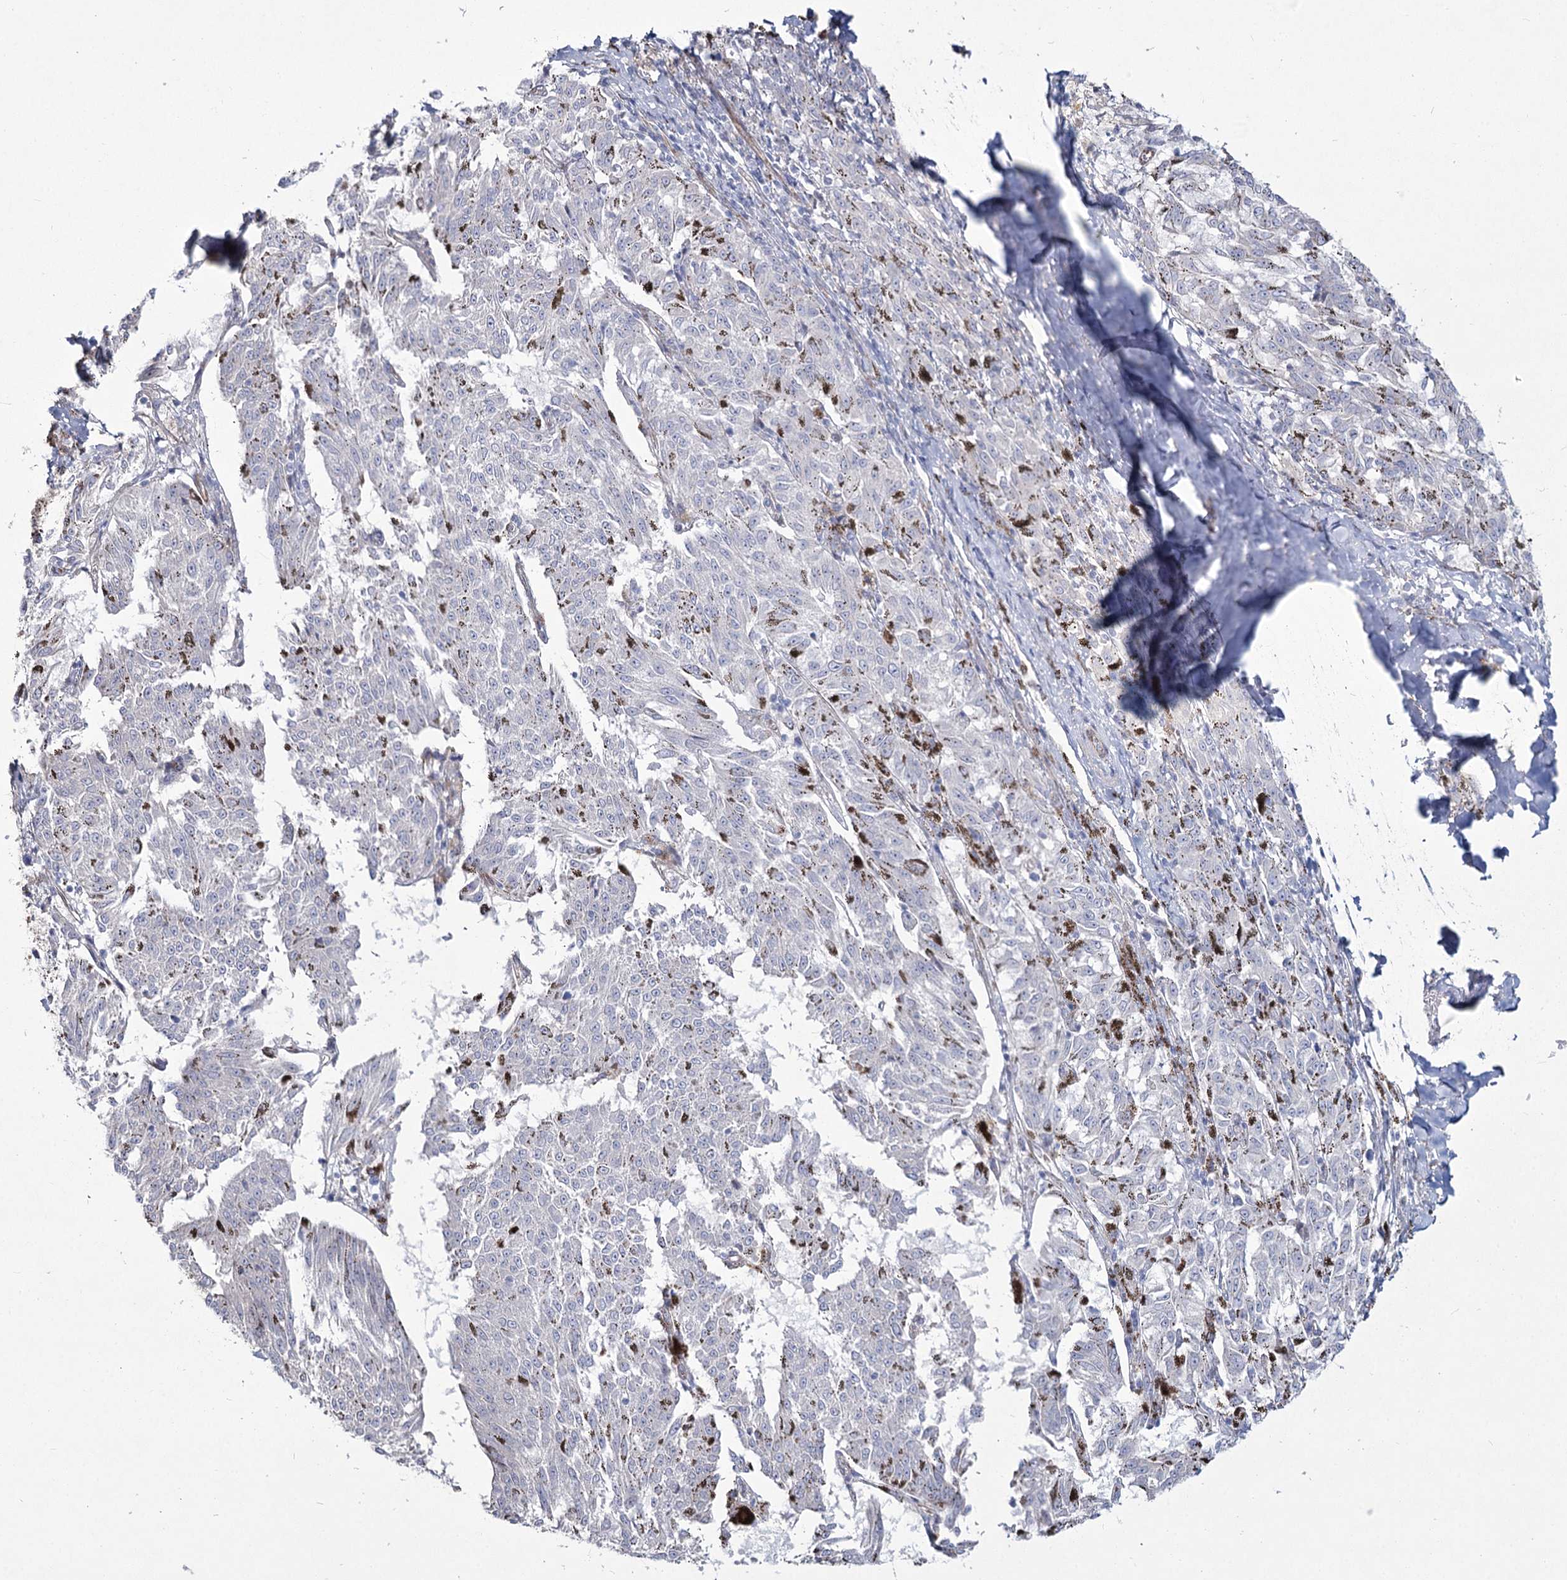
{"staining": {"intensity": "negative", "quantity": "none", "location": "none"}, "tissue": "melanoma", "cell_type": "Tumor cells", "image_type": "cancer", "snomed": [{"axis": "morphology", "description": "Malignant melanoma, NOS"}, {"axis": "topography", "description": "Skin"}], "caption": "The immunohistochemistry (IHC) image has no significant staining in tumor cells of malignant melanoma tissue. (Brightfield microscopy of DAB IHC at high magnification).", "gene": "ME3", "patient": {"sex": "female", "age": 72}}